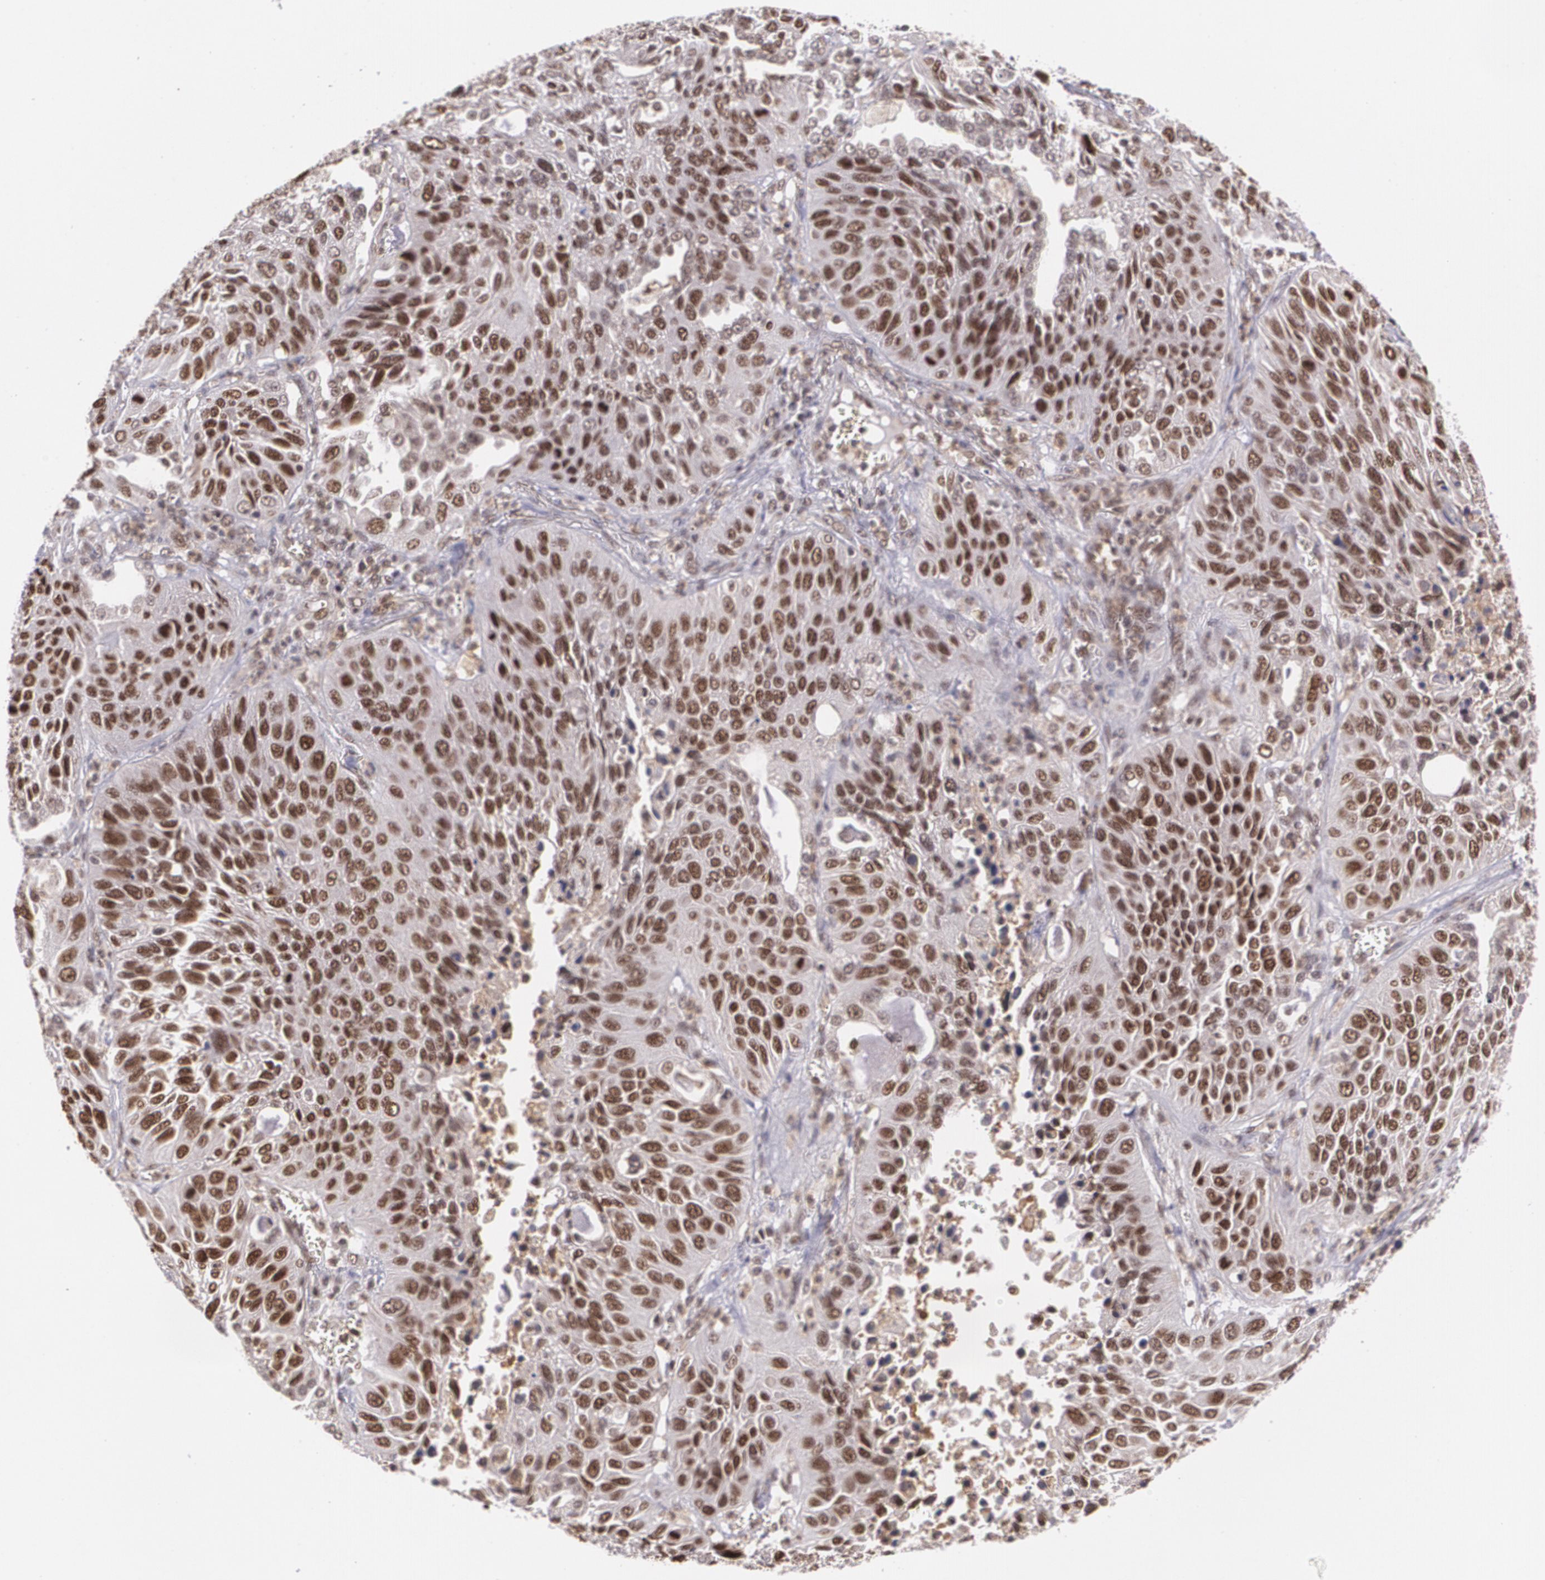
{"staining": {"intensity": "moderate", "quantity": "25%-75%", "location": "nuclear"}, "tissue": "lung cancer", "cell_type": "Tumor cells", "image_type": "cancer", "snomed": [{"axis": "morphology", "description": "Squamous cell carcinoma, NOS"}, {"axis": "topography", "description": "Lung"}], "caption": "Lung cancer (squamous cell carcinoma) stained with a protein marker reveals moderate staining in tumor cells.", "gene": "CUL2", "patient": {"sex": "female", "age": 76}}